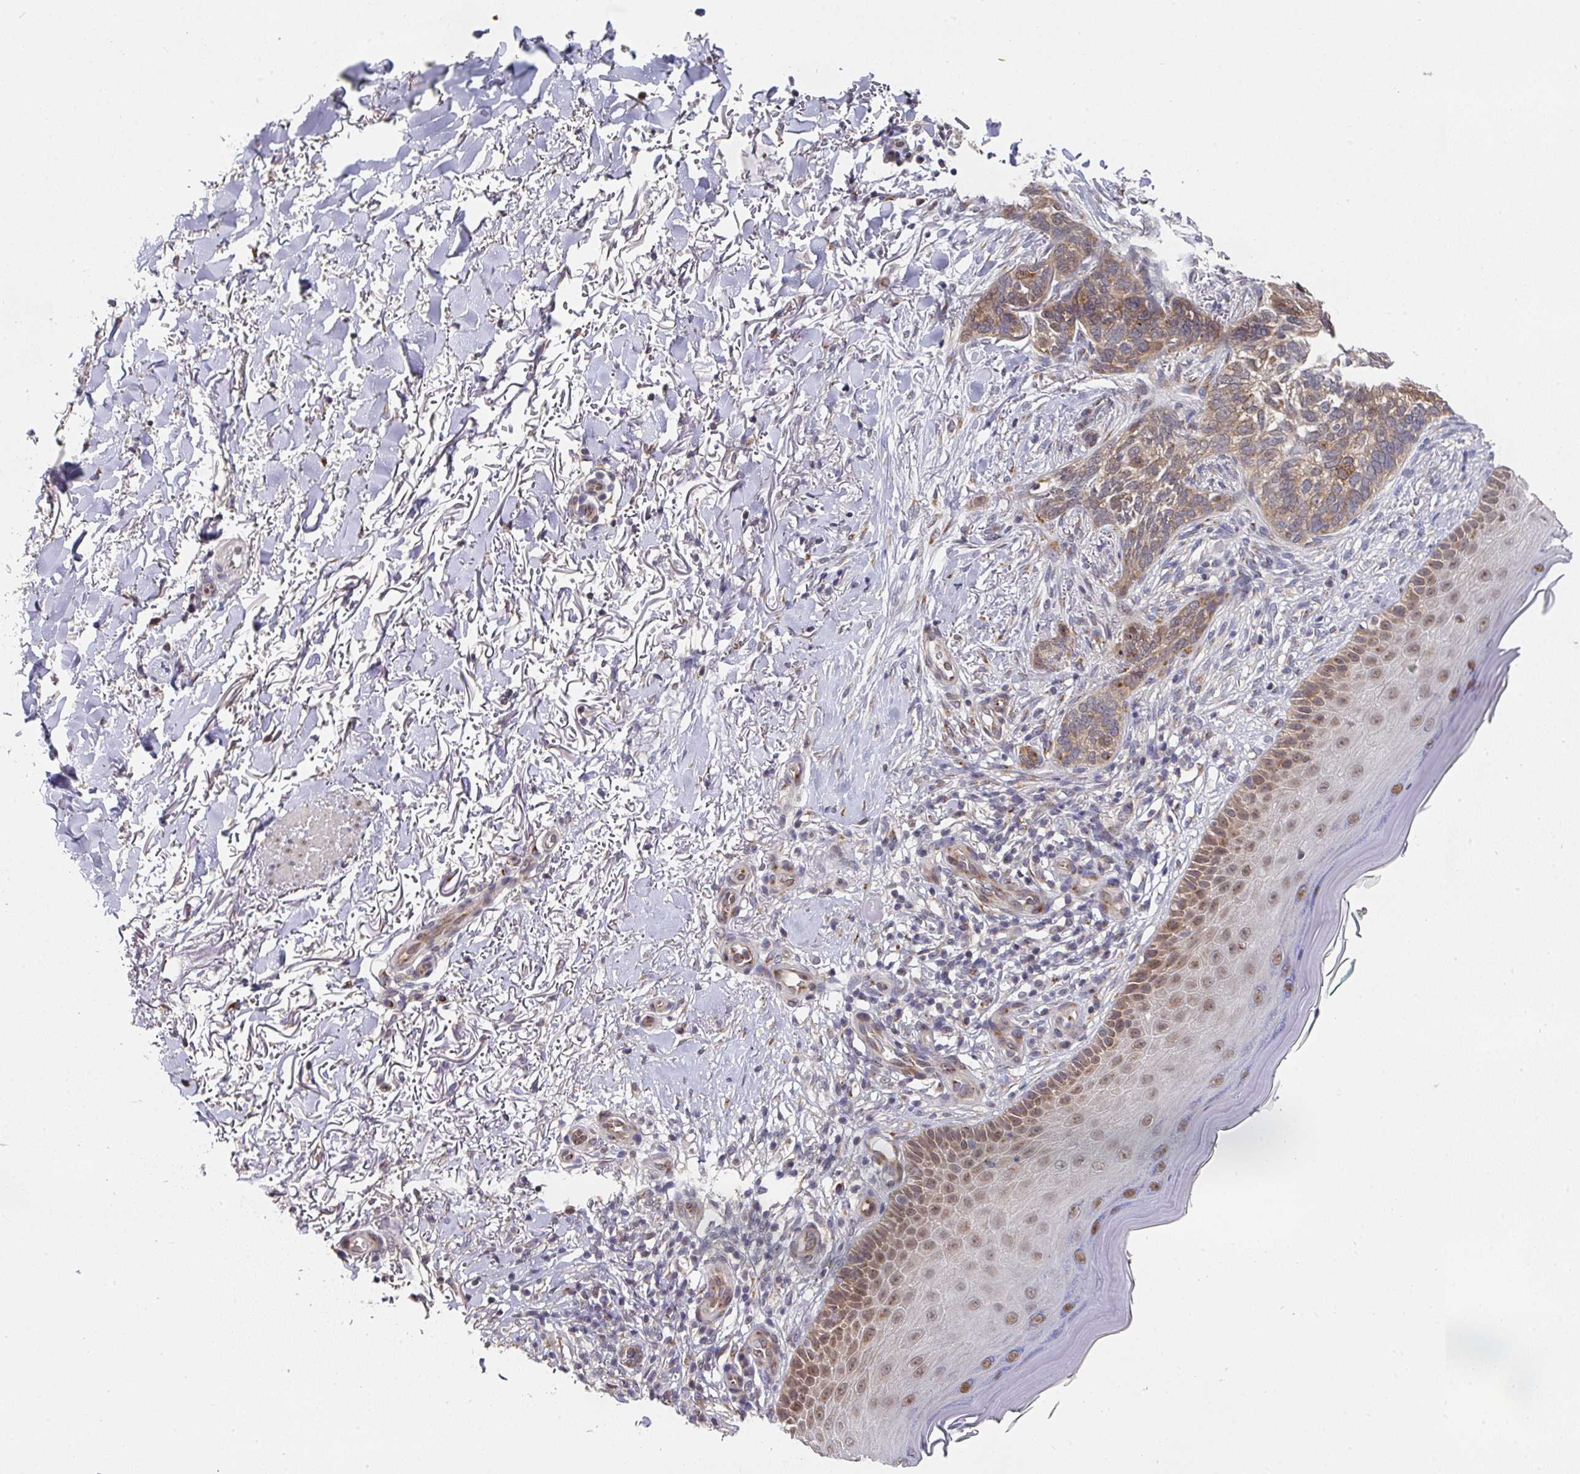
{"staining": {"intensity": "moderate", "quantity": "25%-75%", "location": "cytoplasmic/membranous"}, "tissue": "skin cancer", "cell_type": "Tumor cells", "image_type": "cancer", "snomed": [{"axis": "morphology", "description": "Normal tissue, NOS"}, {"axis": "morphology", "description": "Basal cell carcinoma"}, {"axis": "topography", "description": "Skin"}], "caption": "A photomicrograph of human skin basal cell carcinoma stained for a protein demonstrates moderate cytoplasmic/membranous brown staining in tumor cells.", "gene": "C18orf25", "patient": {"sex": "female", "age": 67}}